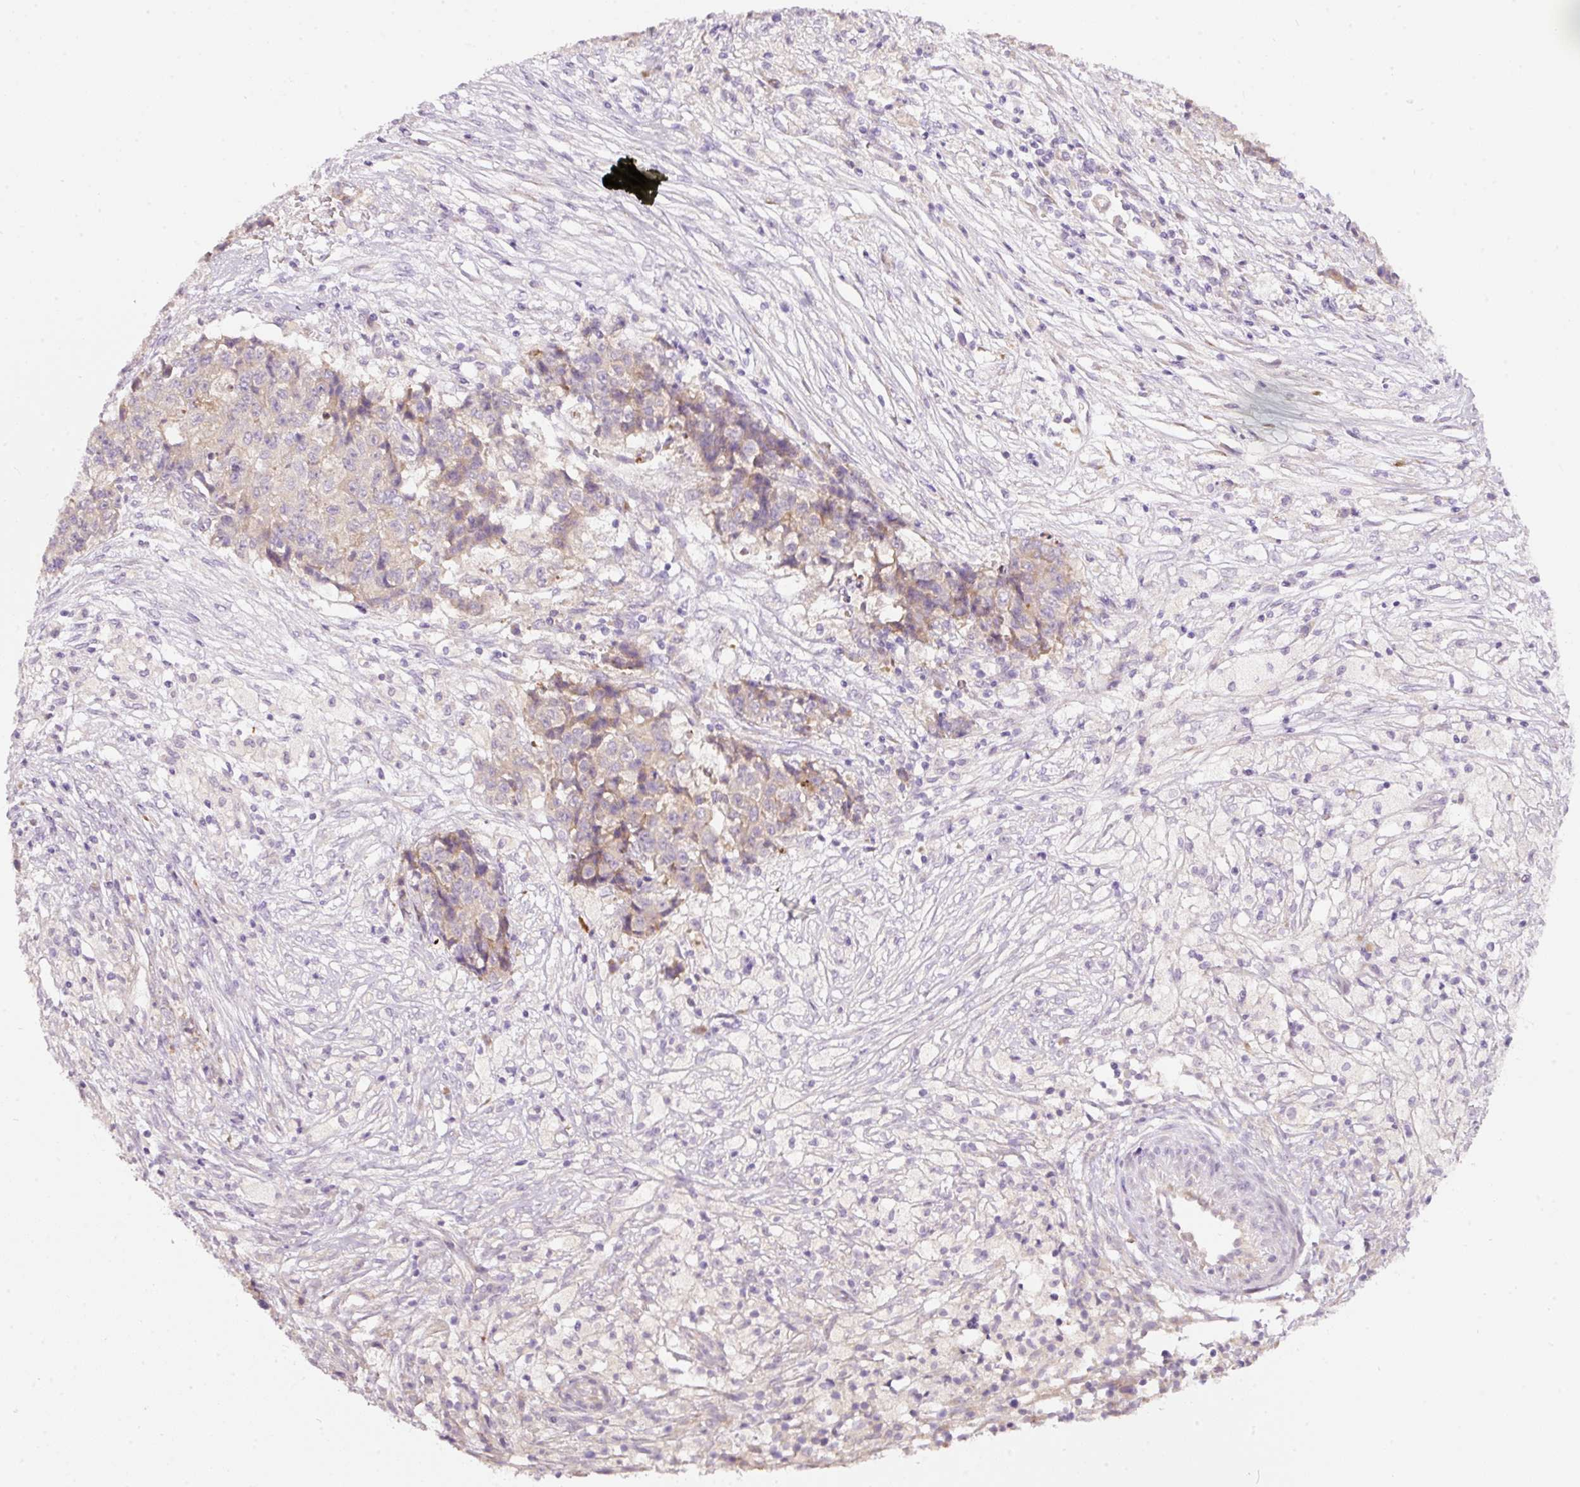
{"staining": {"intensity": "negative", "quantity": "none", "location": "none"}, "tissue": "ovarian cancer", "cell_type": "Tumor cells", "image_type": "cancer", "snomed": [{"axis": "morphology", "description": "Carcinoma, endometroid"}, {"axis": "topography", "description": "Ovary"}], "caption": "An immunohistochemistry micrograph of ovarian cancer (endometroid carcinoma) is shown. There is no staining in tumor cells of ovarian cancer (endometroid carcinoma).", "gene": "RSPO2", "patient": {"sex": "female", "age": 42}}